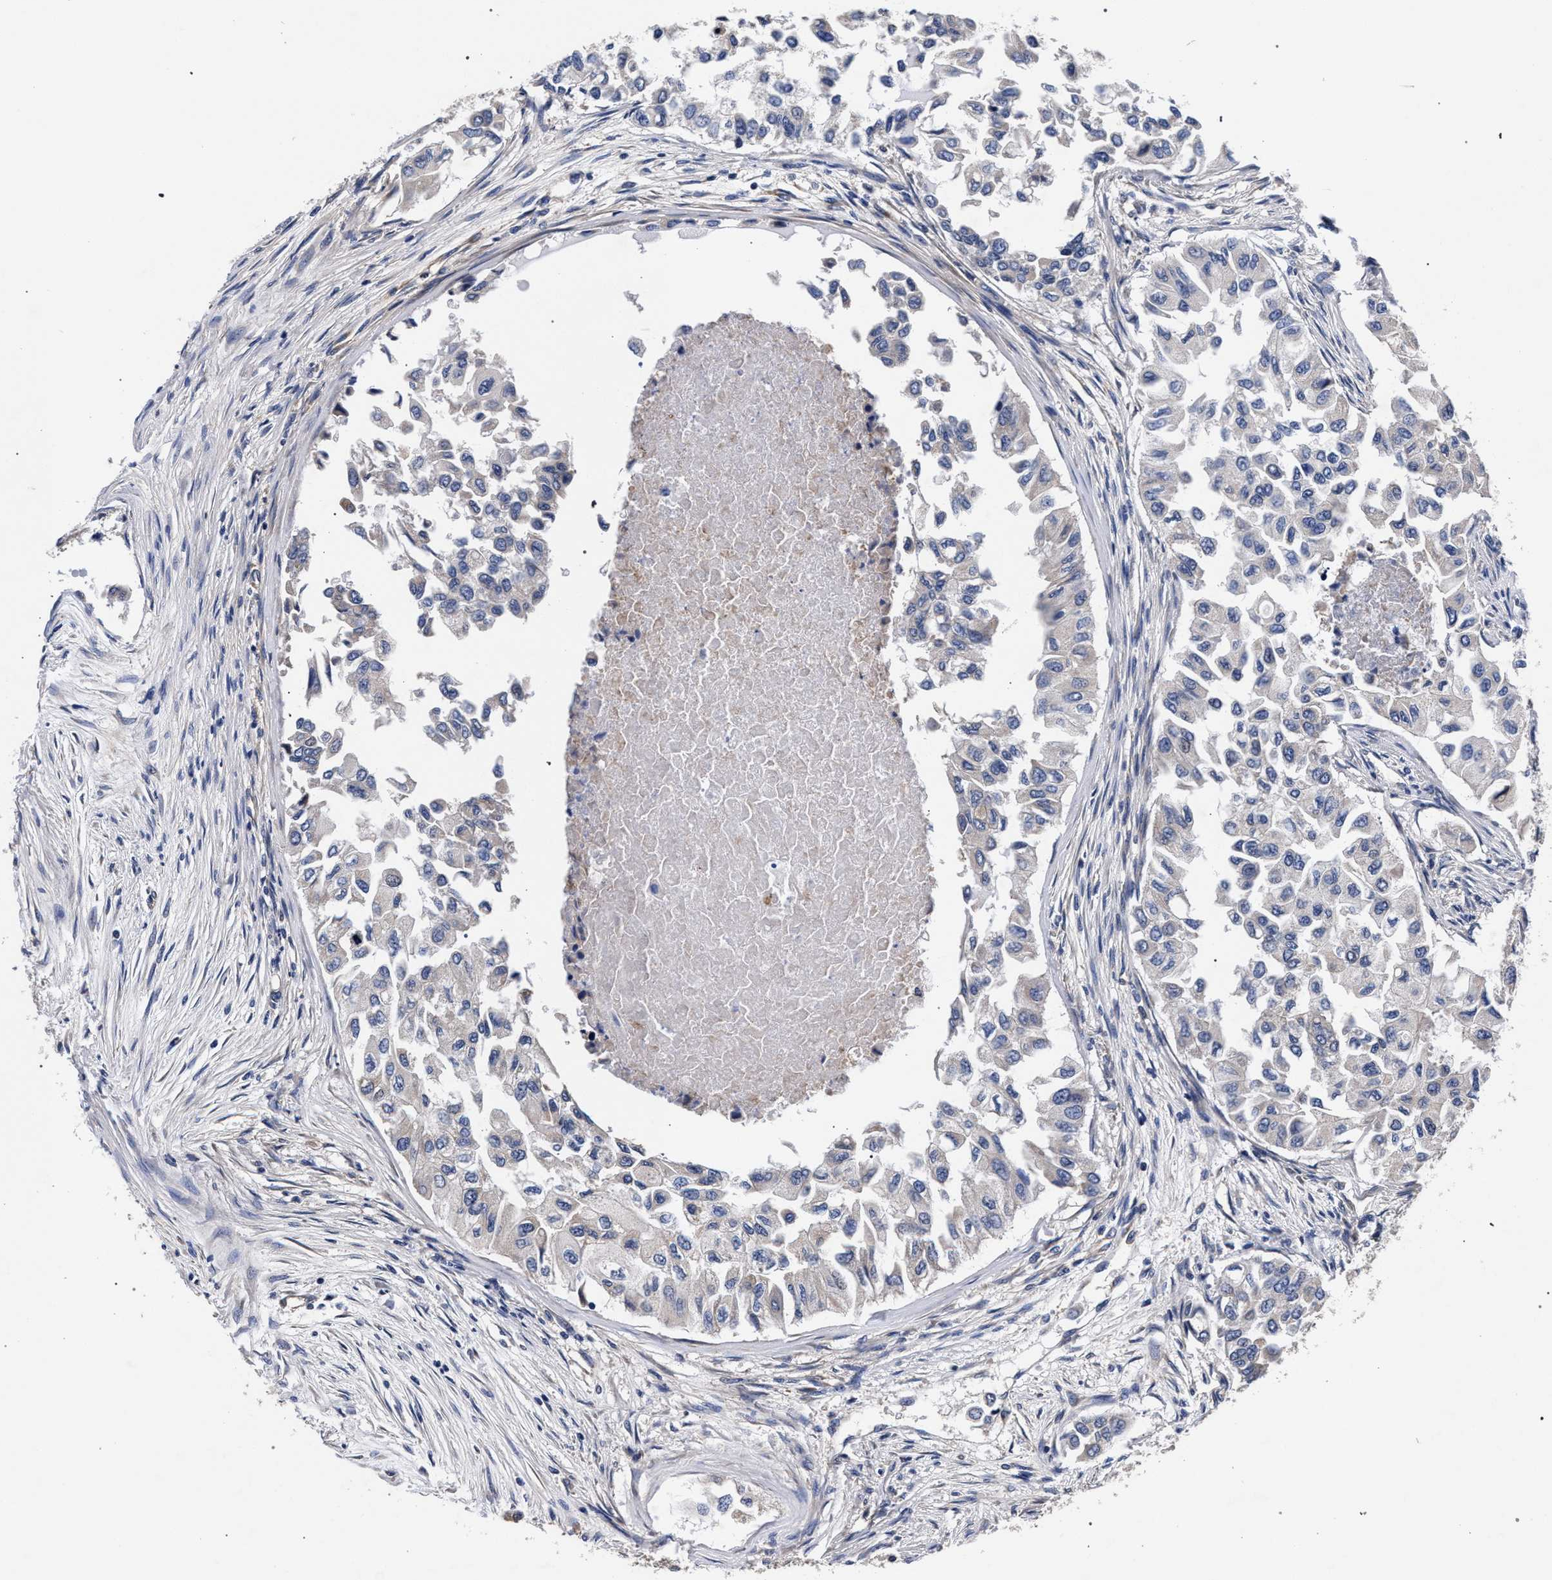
{"staining": {"intensity": "moderate", "quantity": "<25%", "location": "cytoplasmic/membranous"}, "tissue": "breast cancer", "cell_type": "Tumor cells", "image_type": "cancer", "snomed": [{"axis": "morphology", "description": "Normal tissue, NOS"}, {"axis": "morphology", "description": "Duct carcinoma"}, {"axis": "topography", "description": "Breast"}], "caption": "This image exhibits immunohistochemistry (IHC) staining of human breast intraductal carcinoma, with low moderate cytoplasmic/membranous positivity in about <25% of tumor cells.", "gene": "CFAP95", "patient": {"sex": "female", "age": 49}}